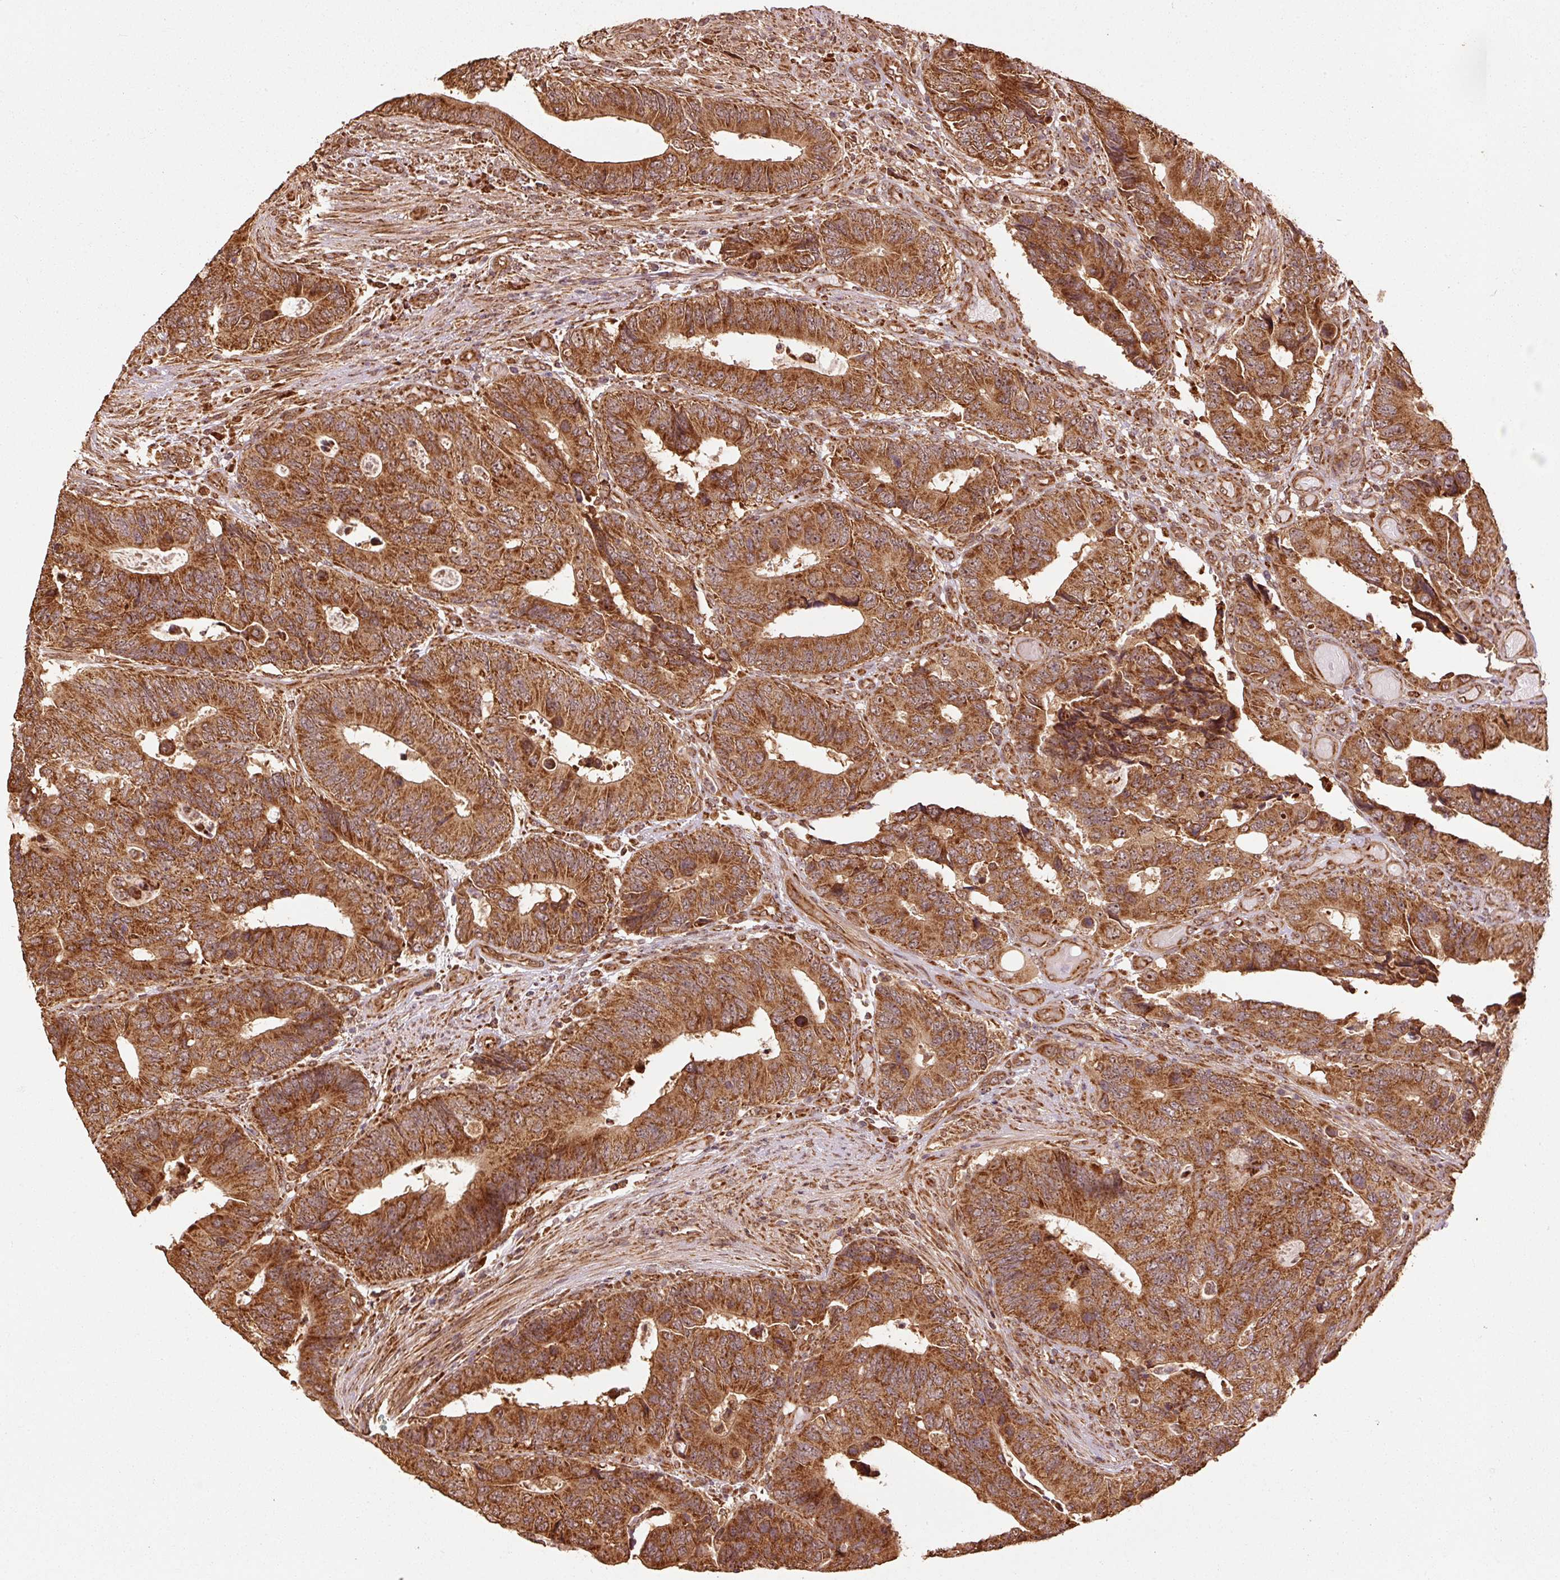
{"staining": {"intensity": "strong", "quantity": ">75%", "location": "cytoplasmic/membranous"}, "tissue": "colorectal cancer", "cell_type": "Tumor cells", "image_type": "cancer", "snomed": [{"axis": "morphology", "description": "Adenocarcinoma, NOS"}, {"axis": "topography", "description": "Colon"}], "caption": "Protein staining reveals strong cytoplasmic/membranous positivity in about >75% of tumor cells in colorectal adenocarcinoma.", "gene": "MRPL16", "patient": {"sex": "male", "age": 87}}